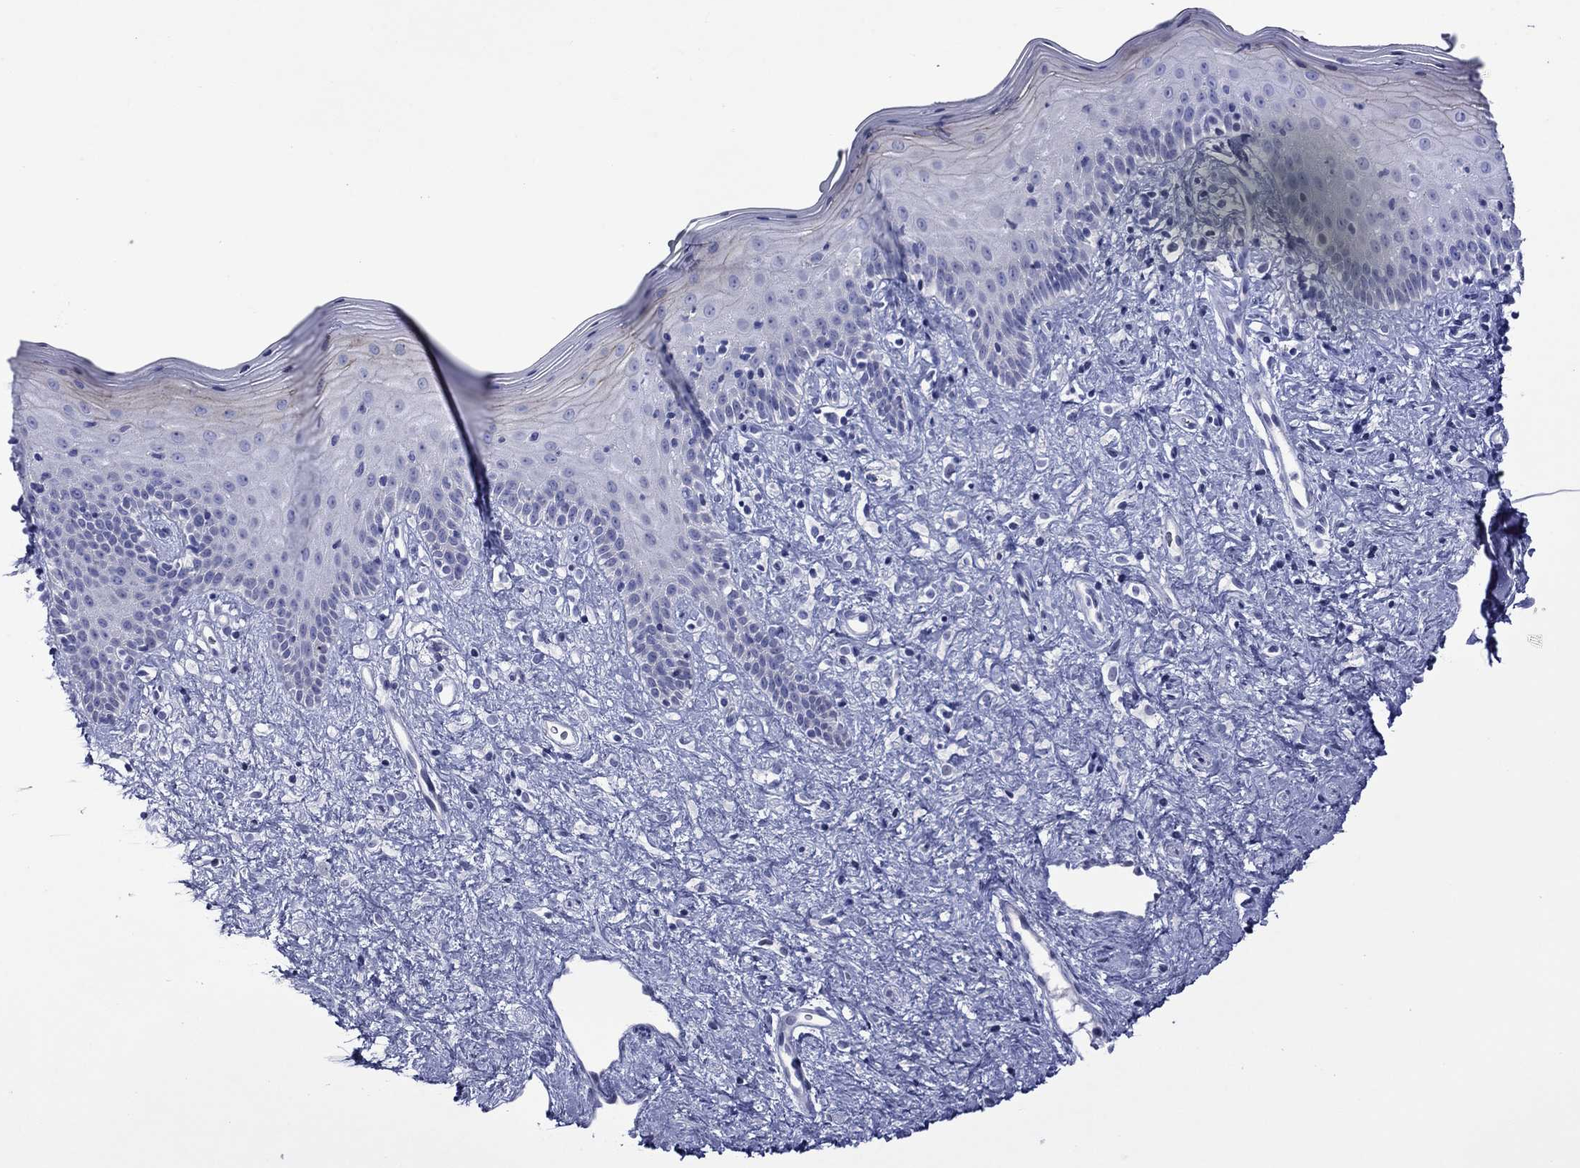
{"staining": {"intensity": "negative", "quantity": "none", "location": "none"}, "tissue": "vagina", "cell_type": "Squamous epithelial cells", "image_type": "normal", "snomed": [{"axis": "morphology", "description": "Normal tissue, NOS"}, {"axis": "topography", "description": "Vagina"}], "caption": "The immunohistochemistry (IHC) micrograph has no significant expression in squamous epithelial cells of vagina.", "gene": "PIWIL1", "patient": {"sex": "female", "age": 47}}